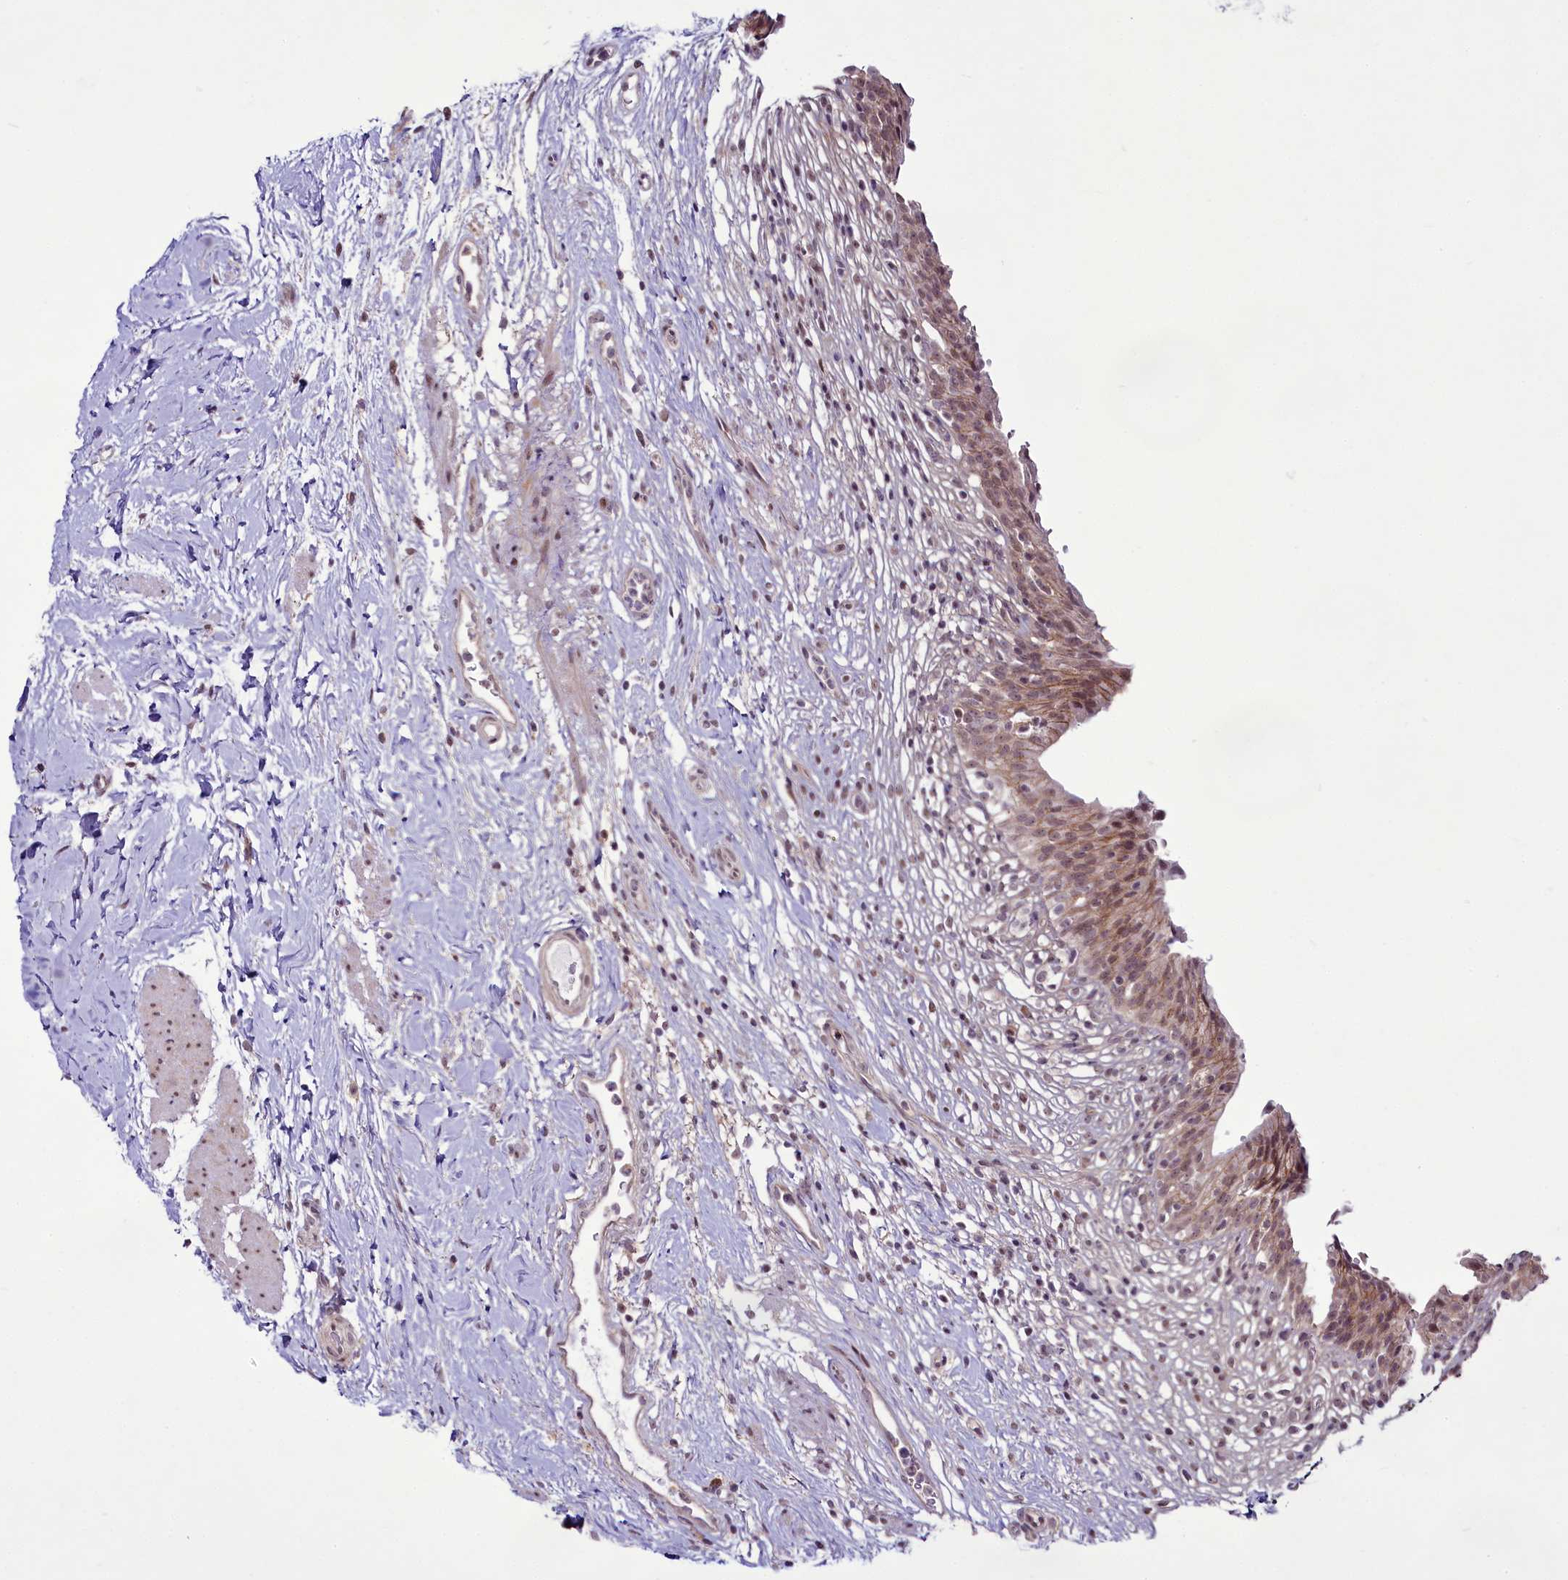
{"staining": {"intensity": "moderate", "quantity": ">75%", "location": "cytoplasmic/membranous,nuclear"}, "tissue": "urinary bladder", "cell_type": "Urothelial cells", "image_type": "normal", "snomed": [{"axis": "morphology", "description": "Normal tissue, NOS"}, {"axis": "morphology", "description": "Inflammation, NOS"}, {"axis": "topography", "description": "Urinary bladder"}], "caption": "Urinary bladder stained with DAB immunohistochemistry shows medium levels of moderate cytoplasmic/membranous,nuclear positivity in about >75% of urothelial cells.", "gene": "RSBN1", "patient": {"sex": "male", "age": 63}}